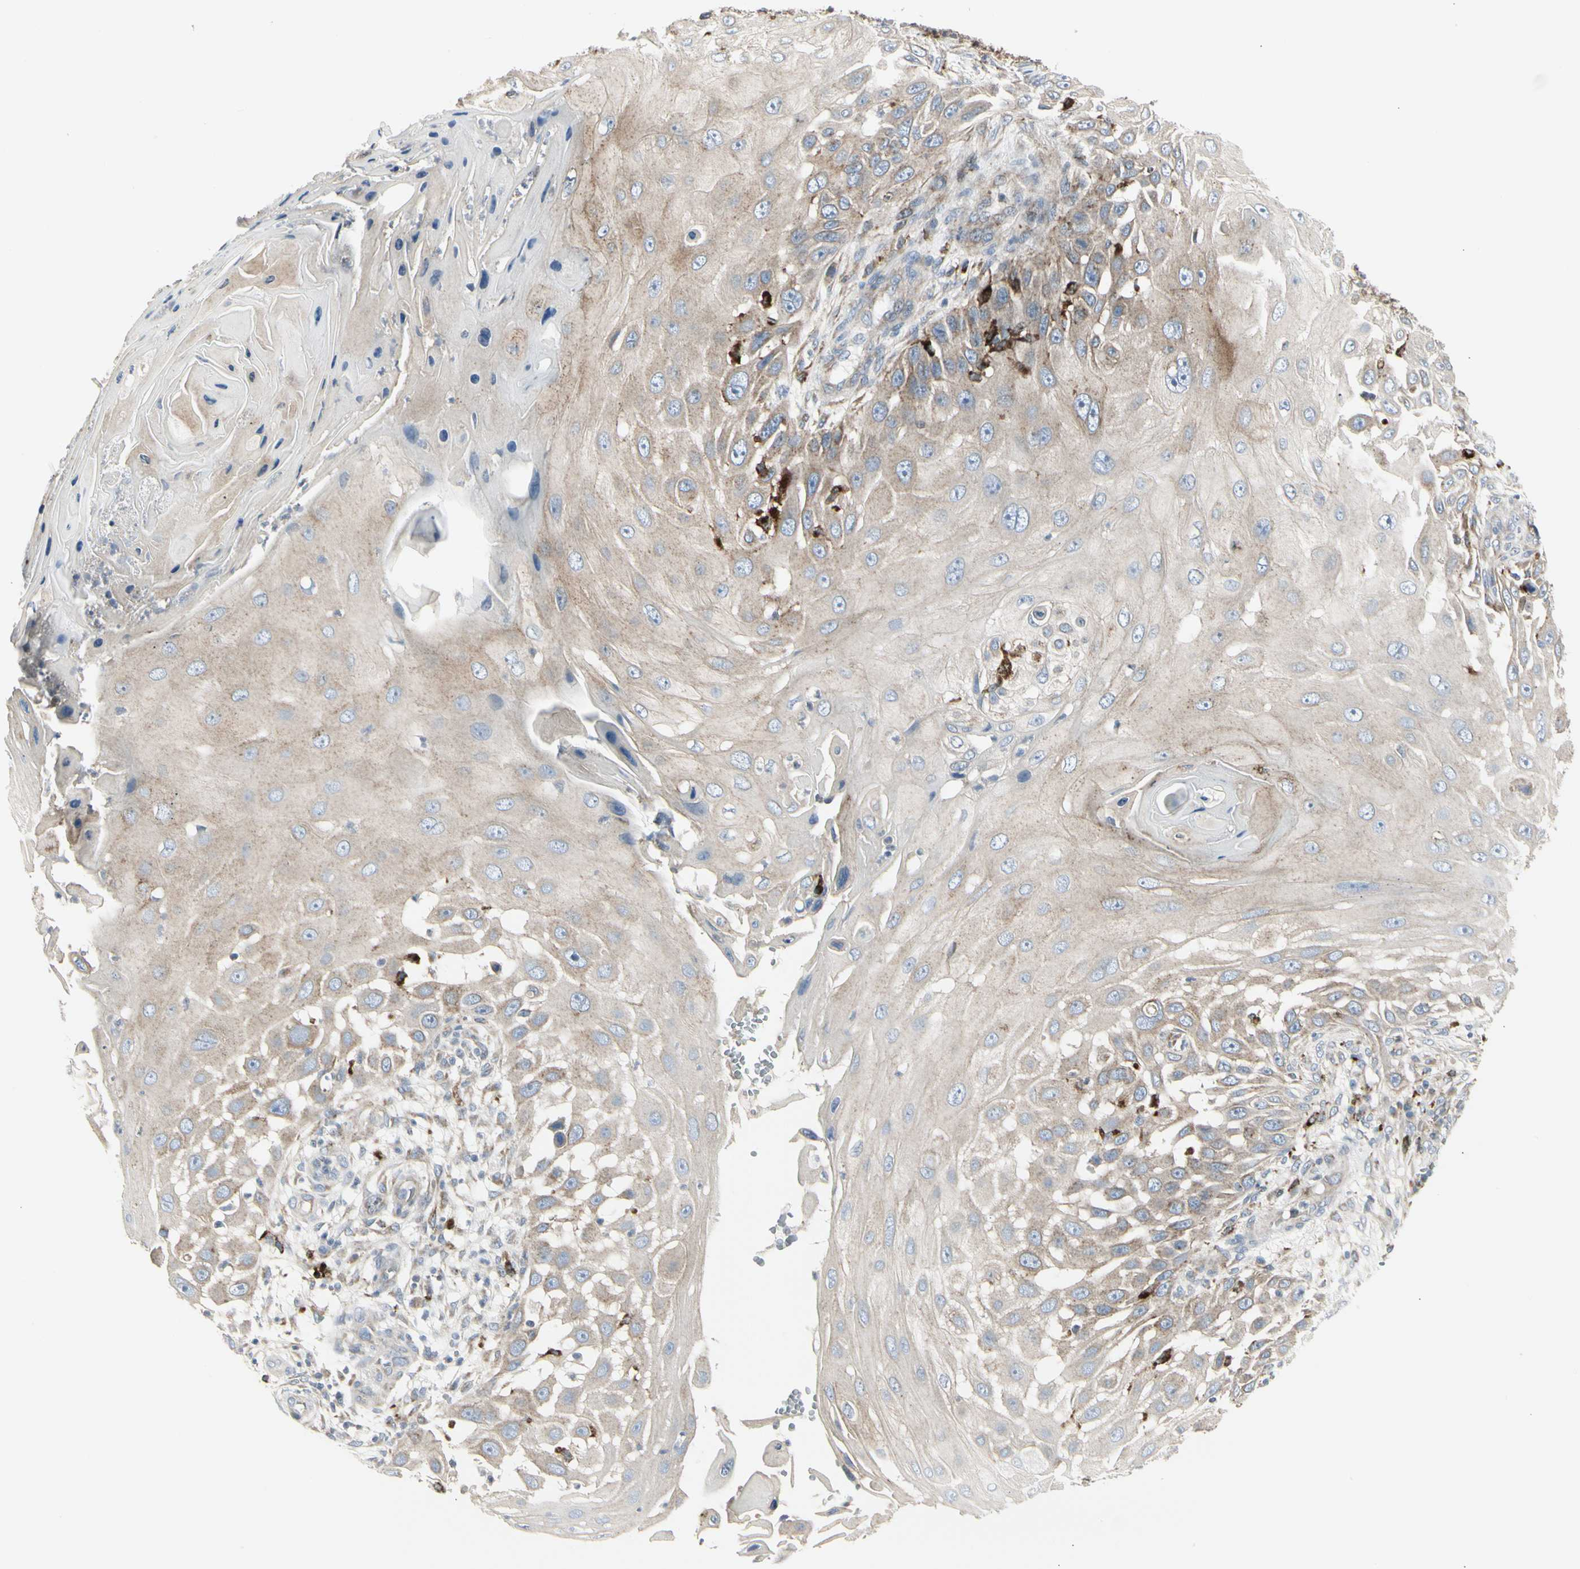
{"staining": {"intensity": "weak", "quantity": "<25%", "location": "cytoplasmic/membranous"}, "tissue": "skin cancer", "cell_type": "Tumor cells", "image_type": "cancer", "snomed": [{"axis": "morphology", "description": "Squamous cell carcinoma, NOS"}, {"axis": "topography", "description": "Skin"}], "caption": "Immunohistochemistry of squamous cell carcinoma (skin) reveals no staining in tumor cells.", "gene": "ATP6V1B2", "patient": {"sex": "female", "age": 44}}